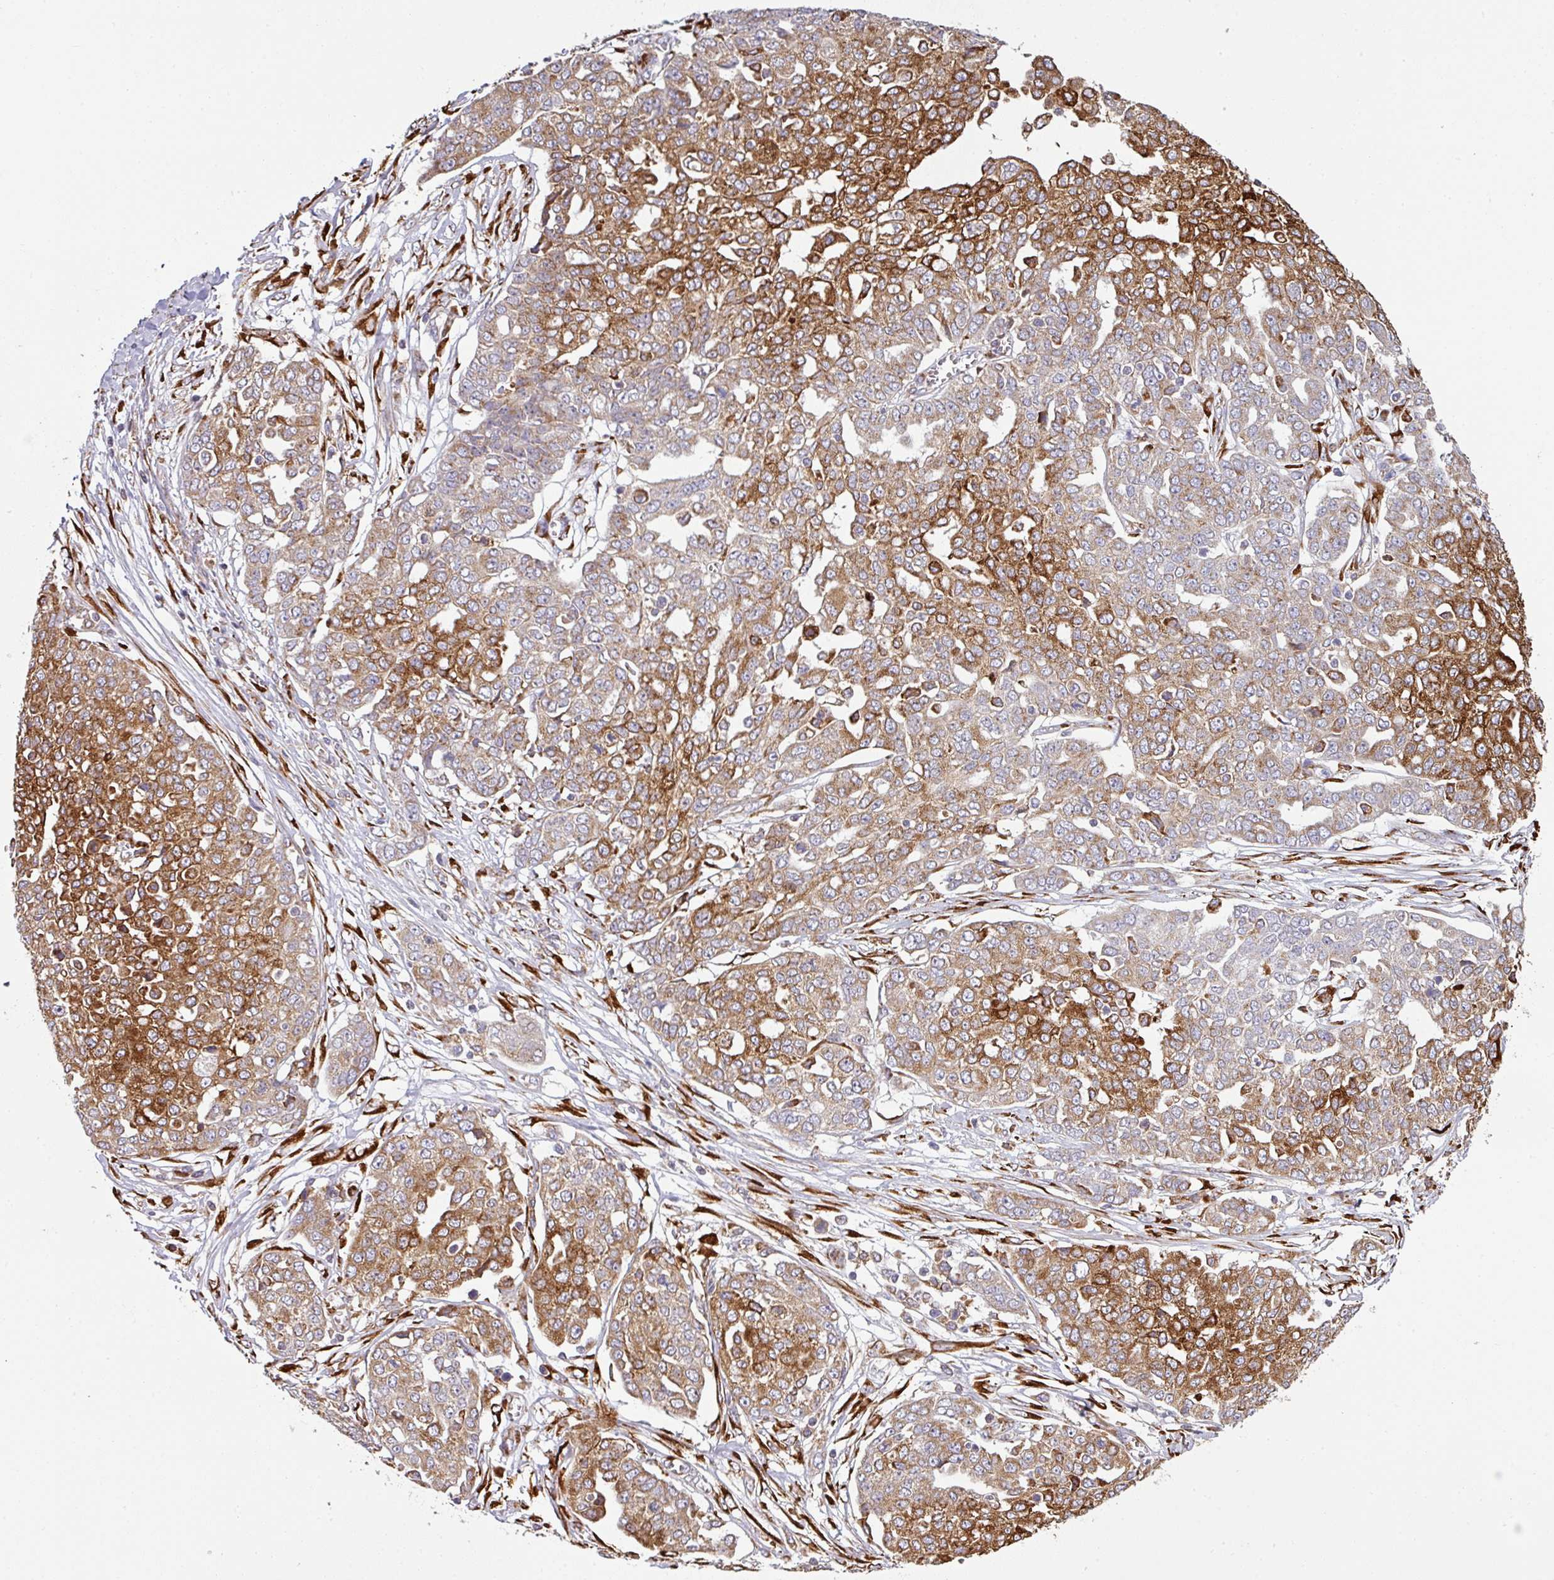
{"staining": {"intensity": "strong", "quantity": "25%-75%", "location": "cytoplasmic/membranous"}, "tissue": "ovarian cancer", "cell_type": "Tumor cells", "image_type": "cancer", "snomed": [{"axis": "morphology", "description": "Cystadenocarcinoma, serous, NOS"}, {"axis": "topography", "description": "Soft tissue"}, {"axis": "topography", "description": "Ovary"}], "caption": "Immunohistochemistry micrograph of neoplastic tissue: serous cystadenocarcinoma (ovarian) stained using immunohistochemistry (IHC) reveals high levels of strong protein expression localized specifically in the cytoplasmic/membranous of tumor cells, appearing as a cytoplasmic/membranous brown color.", "gene": "ZNF268", "patient": {"sex": "female", "age": 57}}